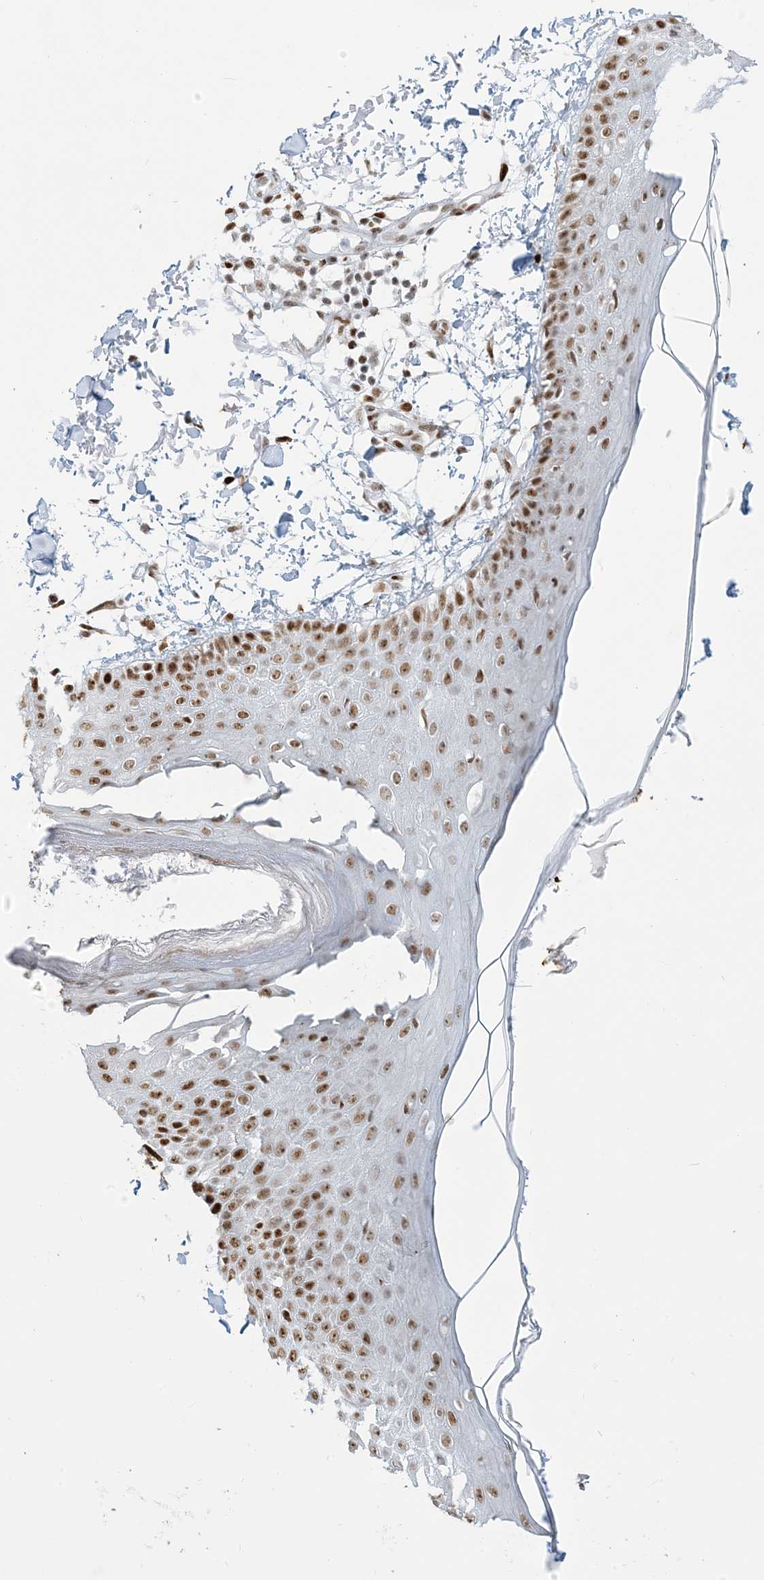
{"staining": {"intensity": "moderate", "quantity": ">75%", "location": "nuclear"}, "tissue": "skin", "cell_type": "Fibroblasts", "image_type": "normal", "snomed": [{"axis": "morphology", "description": "Normal tissue, NOS"}, {"axis": "morphology", "description": "Squamous cell carcinoma, NOS"}, {"axis": "topography", "description": "Skin"}, {"axis": "topography", "description": "Peripheral nerve tissue"}], "caption": "Fibroblasts reveal medium levels of moderate nuclear staining in about >75% of cells in benign skin. The staining is performed using DAB (3,3'-diaminobenzidine) brown chromogen to label protein expression. The nuclei are counter-stained blue using hematoxylin.", "gene": "STAG1", "patient": {"sex": "male", "age": 83}}